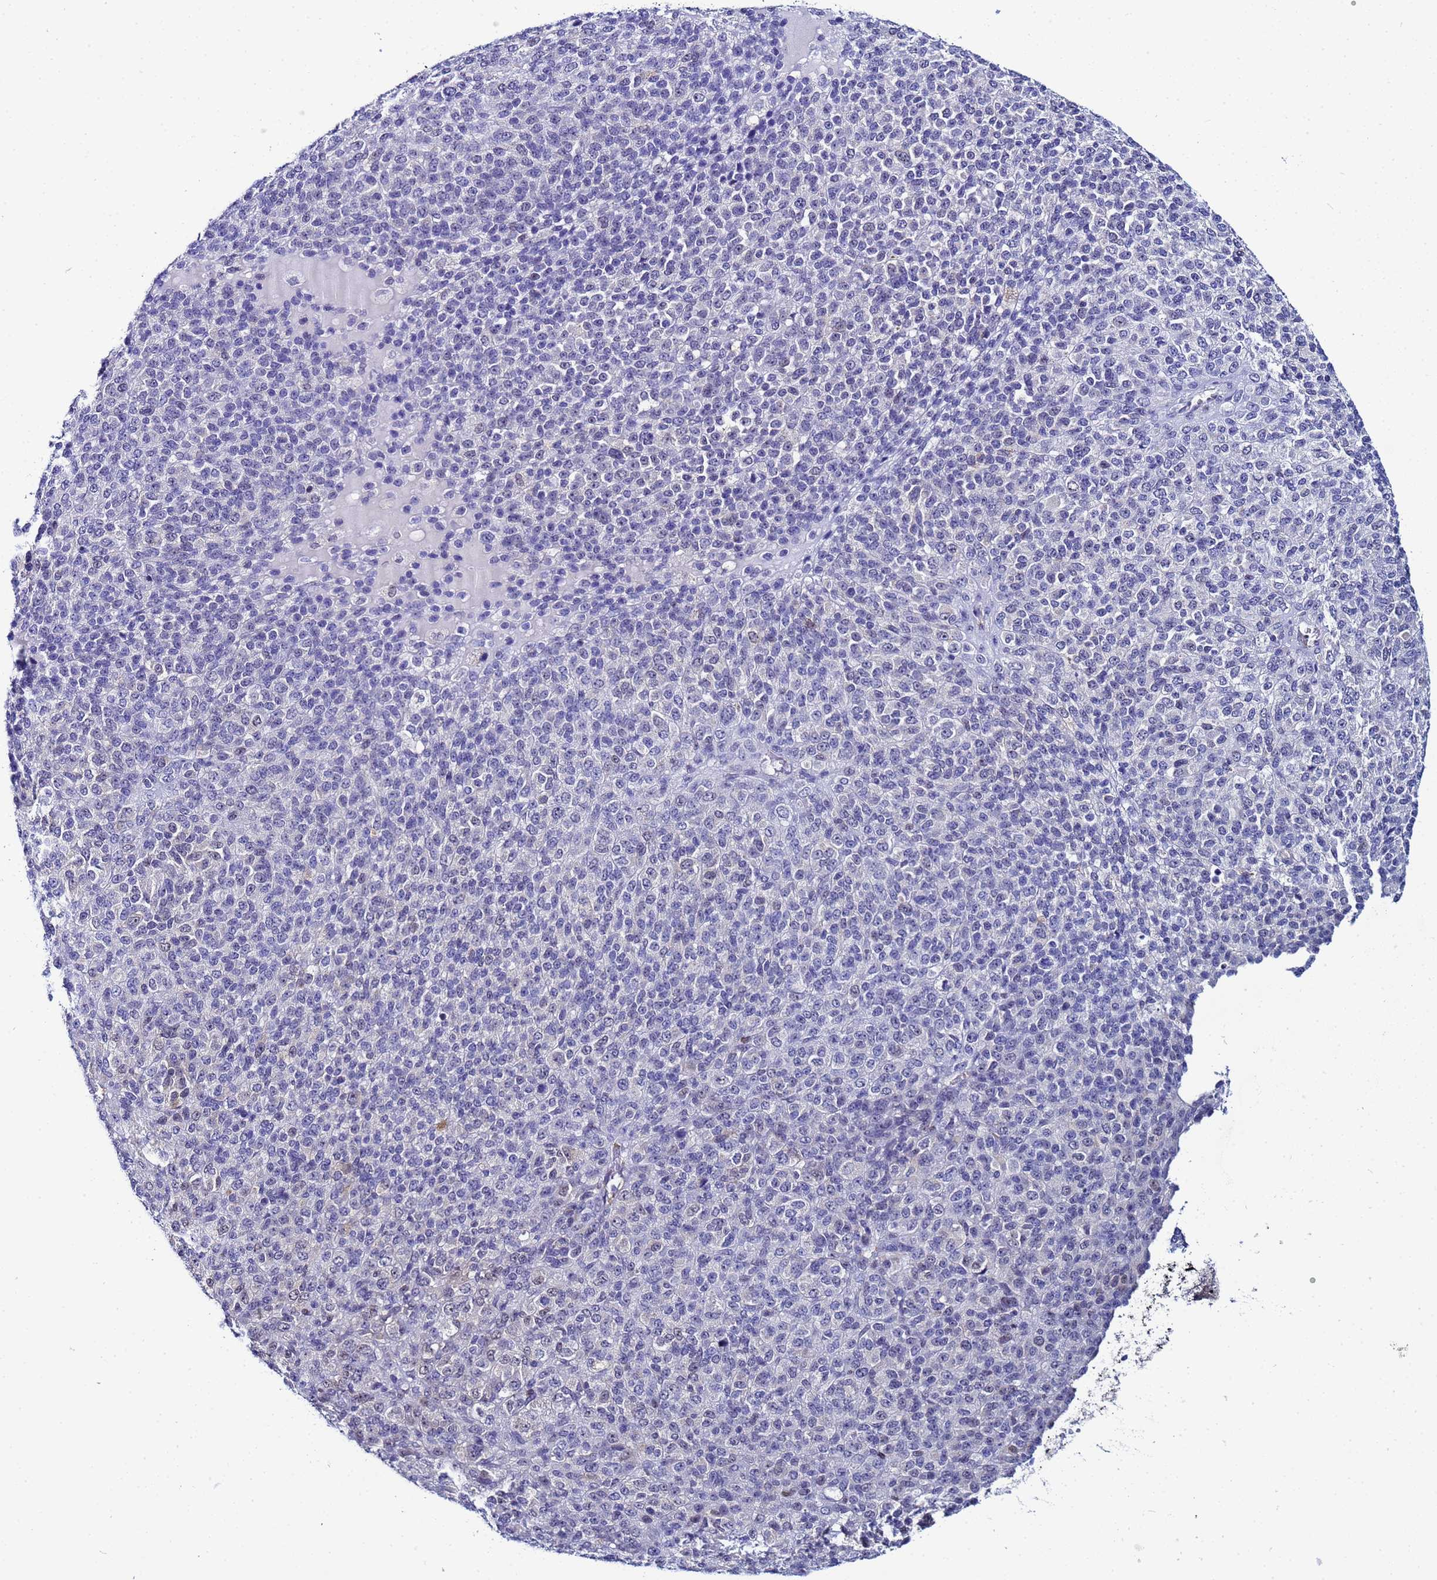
{"staining": {"intensity": "strong", "quantity": "<25%", "location": "nuclear"}, "tissue": "melanoma", "cell_type": "Tumor cells", "image_type": "cancer", "snomed": [{"axis": "morphology", "description": "Malignant melanoma, Metastatic site"}, {"axis": "topography", "description": "Brain"}], "caption": "A histopathology image of malignant melanoma (metastatic site) stained for a protein demonstrates strong nuclear brown staining in tumor cells. (IHC, brightfield microscopy, high magnification).", "gene": "SLC25A37", "patient": {"sex": "female", "age": 56}}